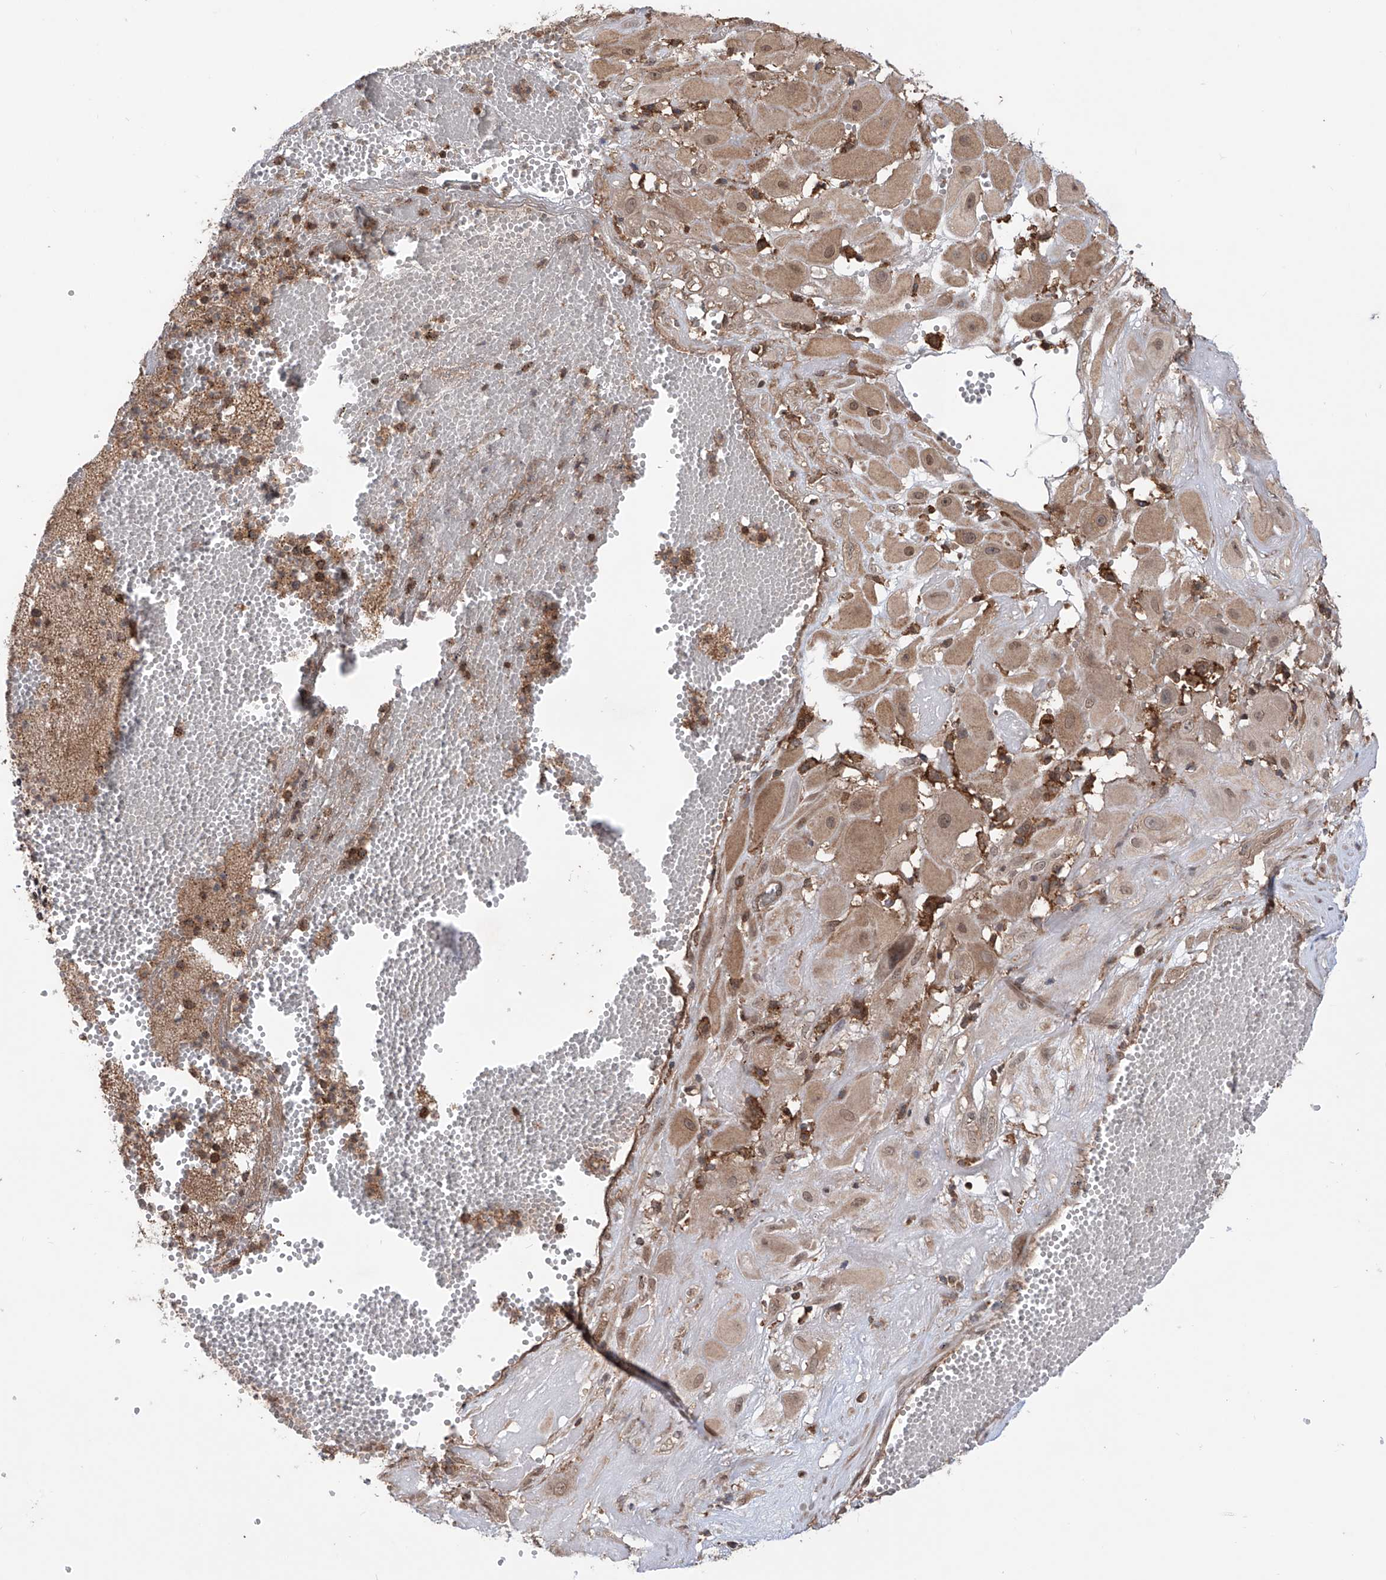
{"staining": {"intensity": "weak", "quantity": ">75%", "location": "cytoplasmic/membranous,nuclear"}, "tissue": "cervical cancer", "cell_type": "Tumor cells", "image_type": "cancer", "snomed": [{"axis": "morphology", "description": "Squamous cell carcinoma, NOS"}, {"axis": "topography", "description": "Cervix"}], "caption": "Immunohistochemical staining of cervical cancer displays low levels of weak cytoplasmic/membranous and nuclear staining in about >75% of tumor cells. (Stains: DAB (3,3'-diaminobenzidine) in brown, nuclei in blue, Microscopy: brightfield microscopy at high magnification).", "gene": "HOXC8", "patient": {"sex": "female", "age": 34}}